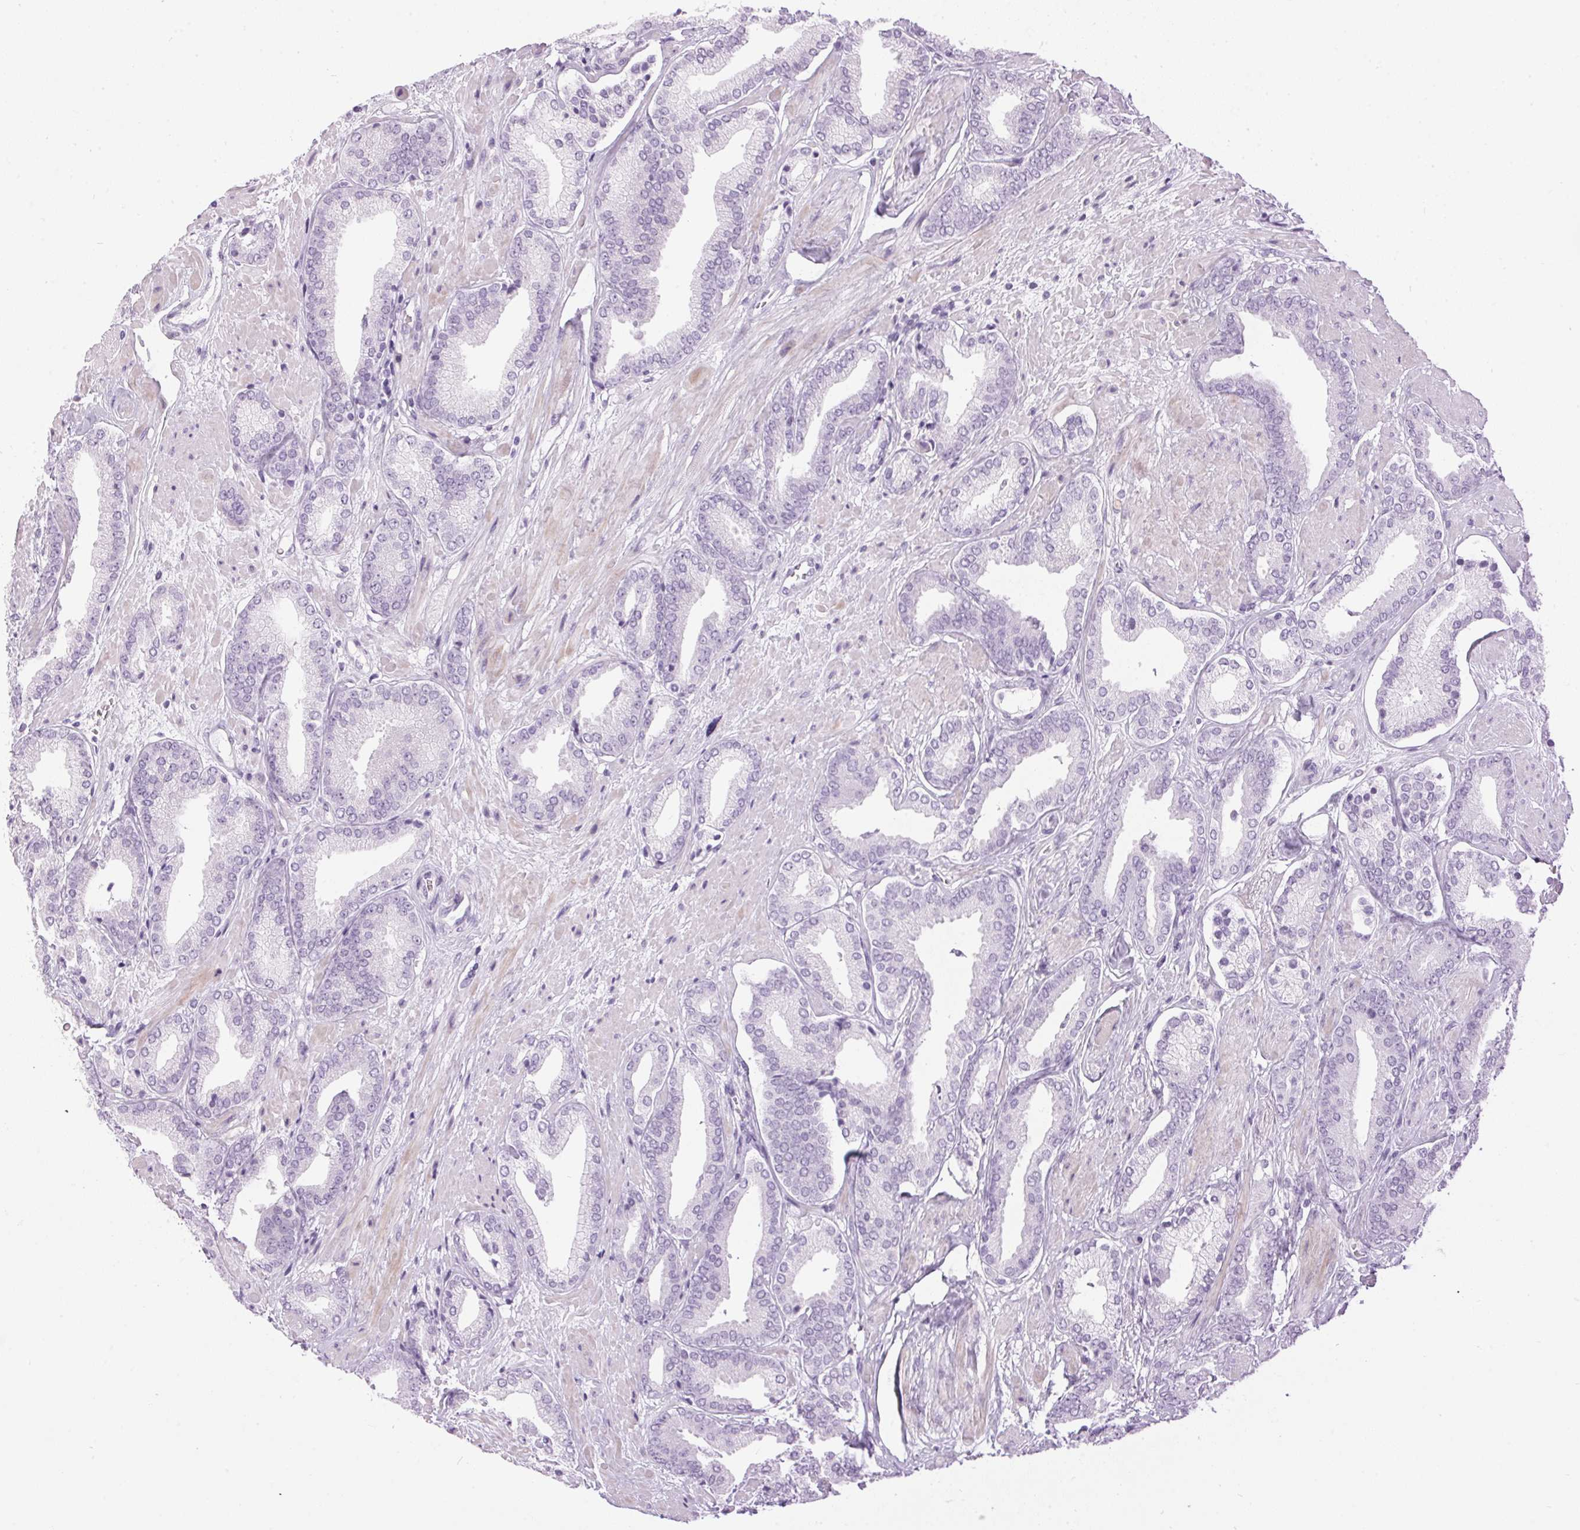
{"staining": {"intensity": "negative", "quantity": "none", "location": "none"}, "tissue": "prostate cancer", "cell_type": "Tumor cells", "image_type": "cancer", "snomed": [{"axis": "morphology", "description": "Adenocarcinoma, High grade"}, {"axis": "topography", "description": "Prostate"}], "caption": "The photomicrograph exhibits no significant expression in tumor cells of high-grade adenocarcinoma (prostate). (DAB (3,3'-diaminobenzidine) immunohistochemistry (IHC) with hematoxylin counter stain).", "gene": "SP7", "patient": {"sex": "male", "age": 56}}